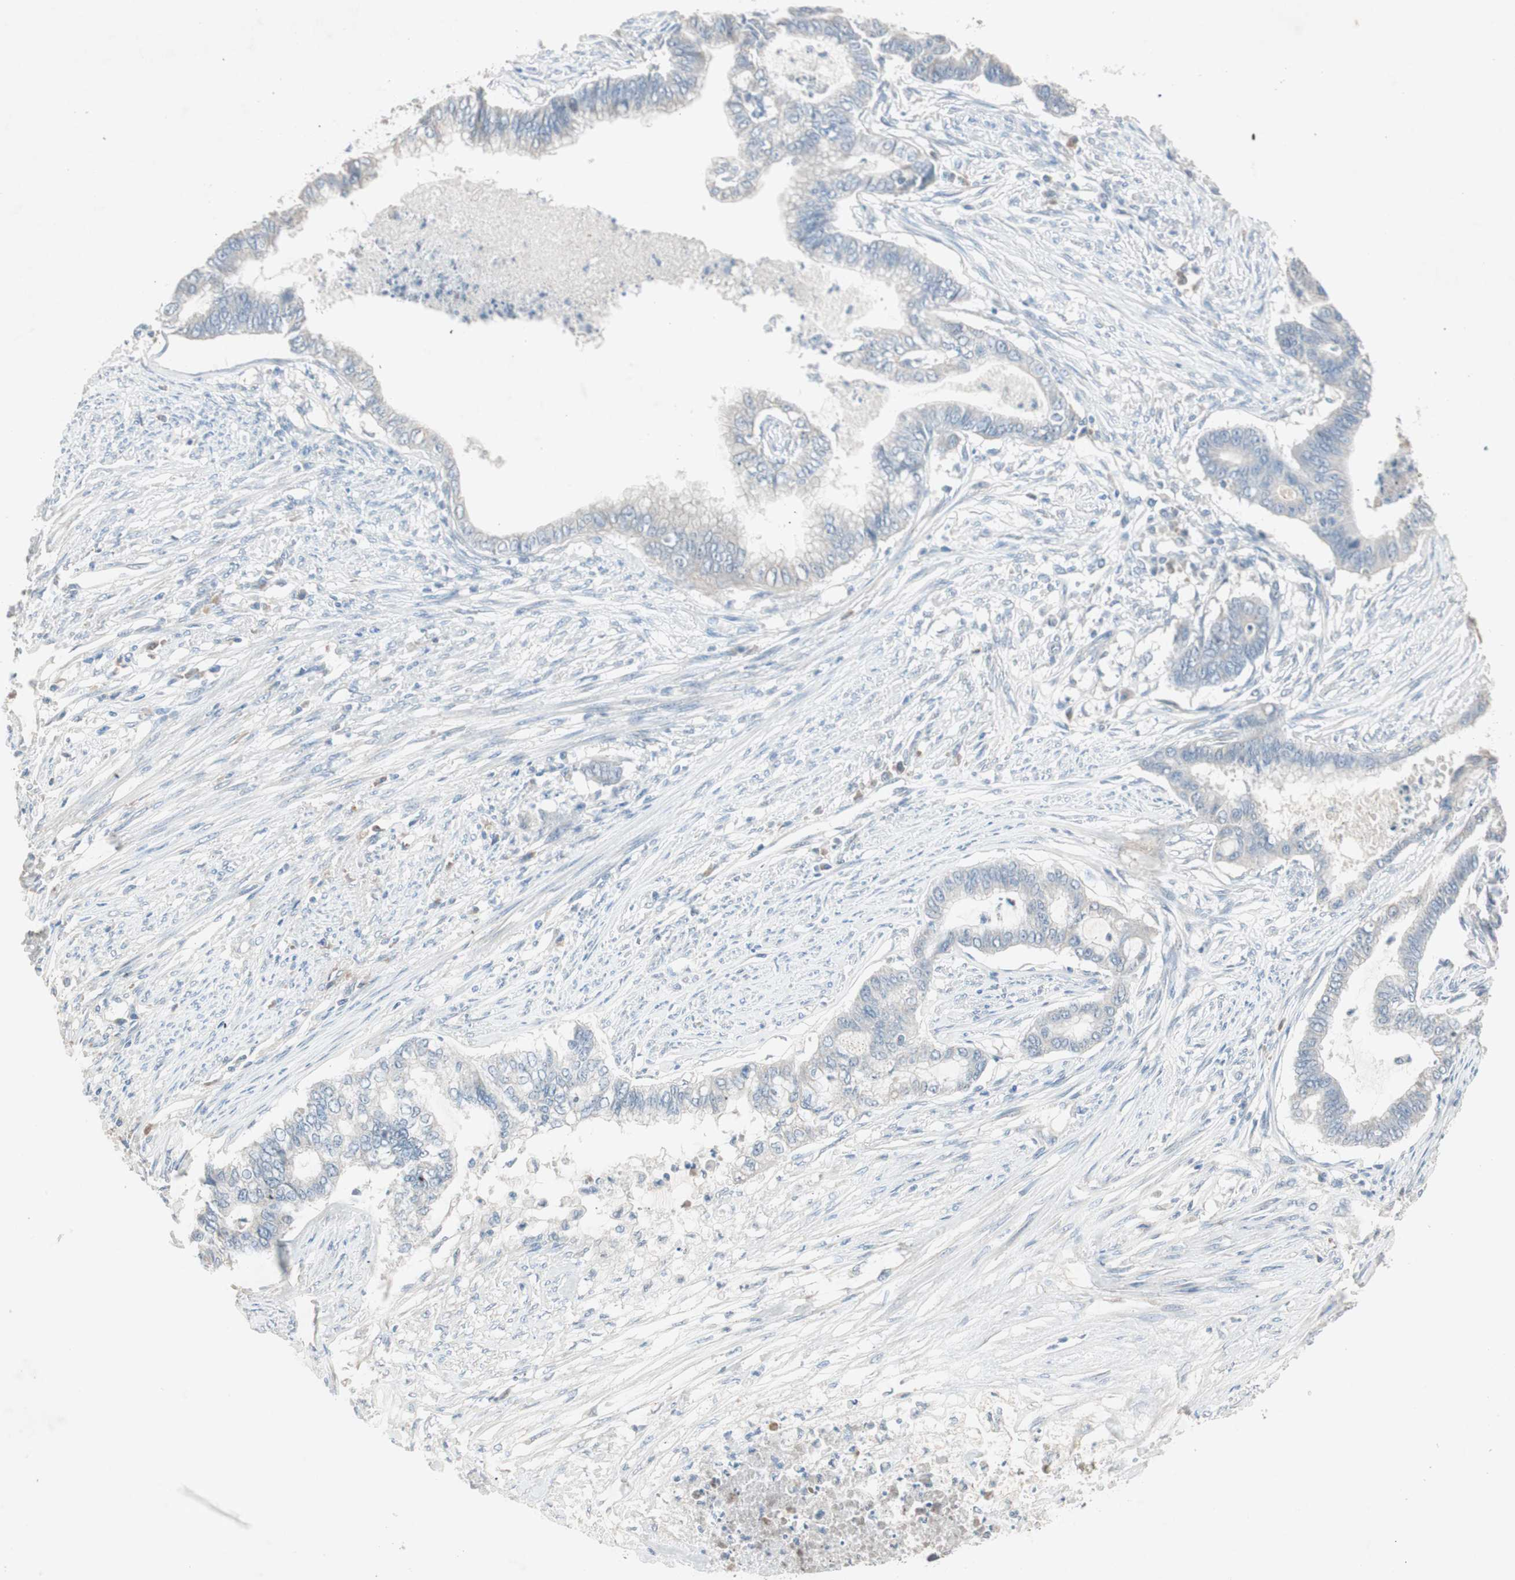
{"staining": {"intensity": "negative", "quantity": "none", "location": "none"}, "tissue": "endometrial cancer", "cell_type": "Tumor cells", "image_type": "cancer", "snomed": [{"axis": "morphology", "description": "Adenocarcinoma, NOS"}, {"axis": "topography", "description": "Endometrium"}], "caption": "Adenocarcinoma (endometrial) was stained to show a protein in brown. There is no significant expression in tumor cells. (Brightfield microscopy of DAB (3,3'-diaminobenzidine) immunohistochemistry at high magnification).", "gene": "KHK", "patient": {"sex": "female", "age": 79}}